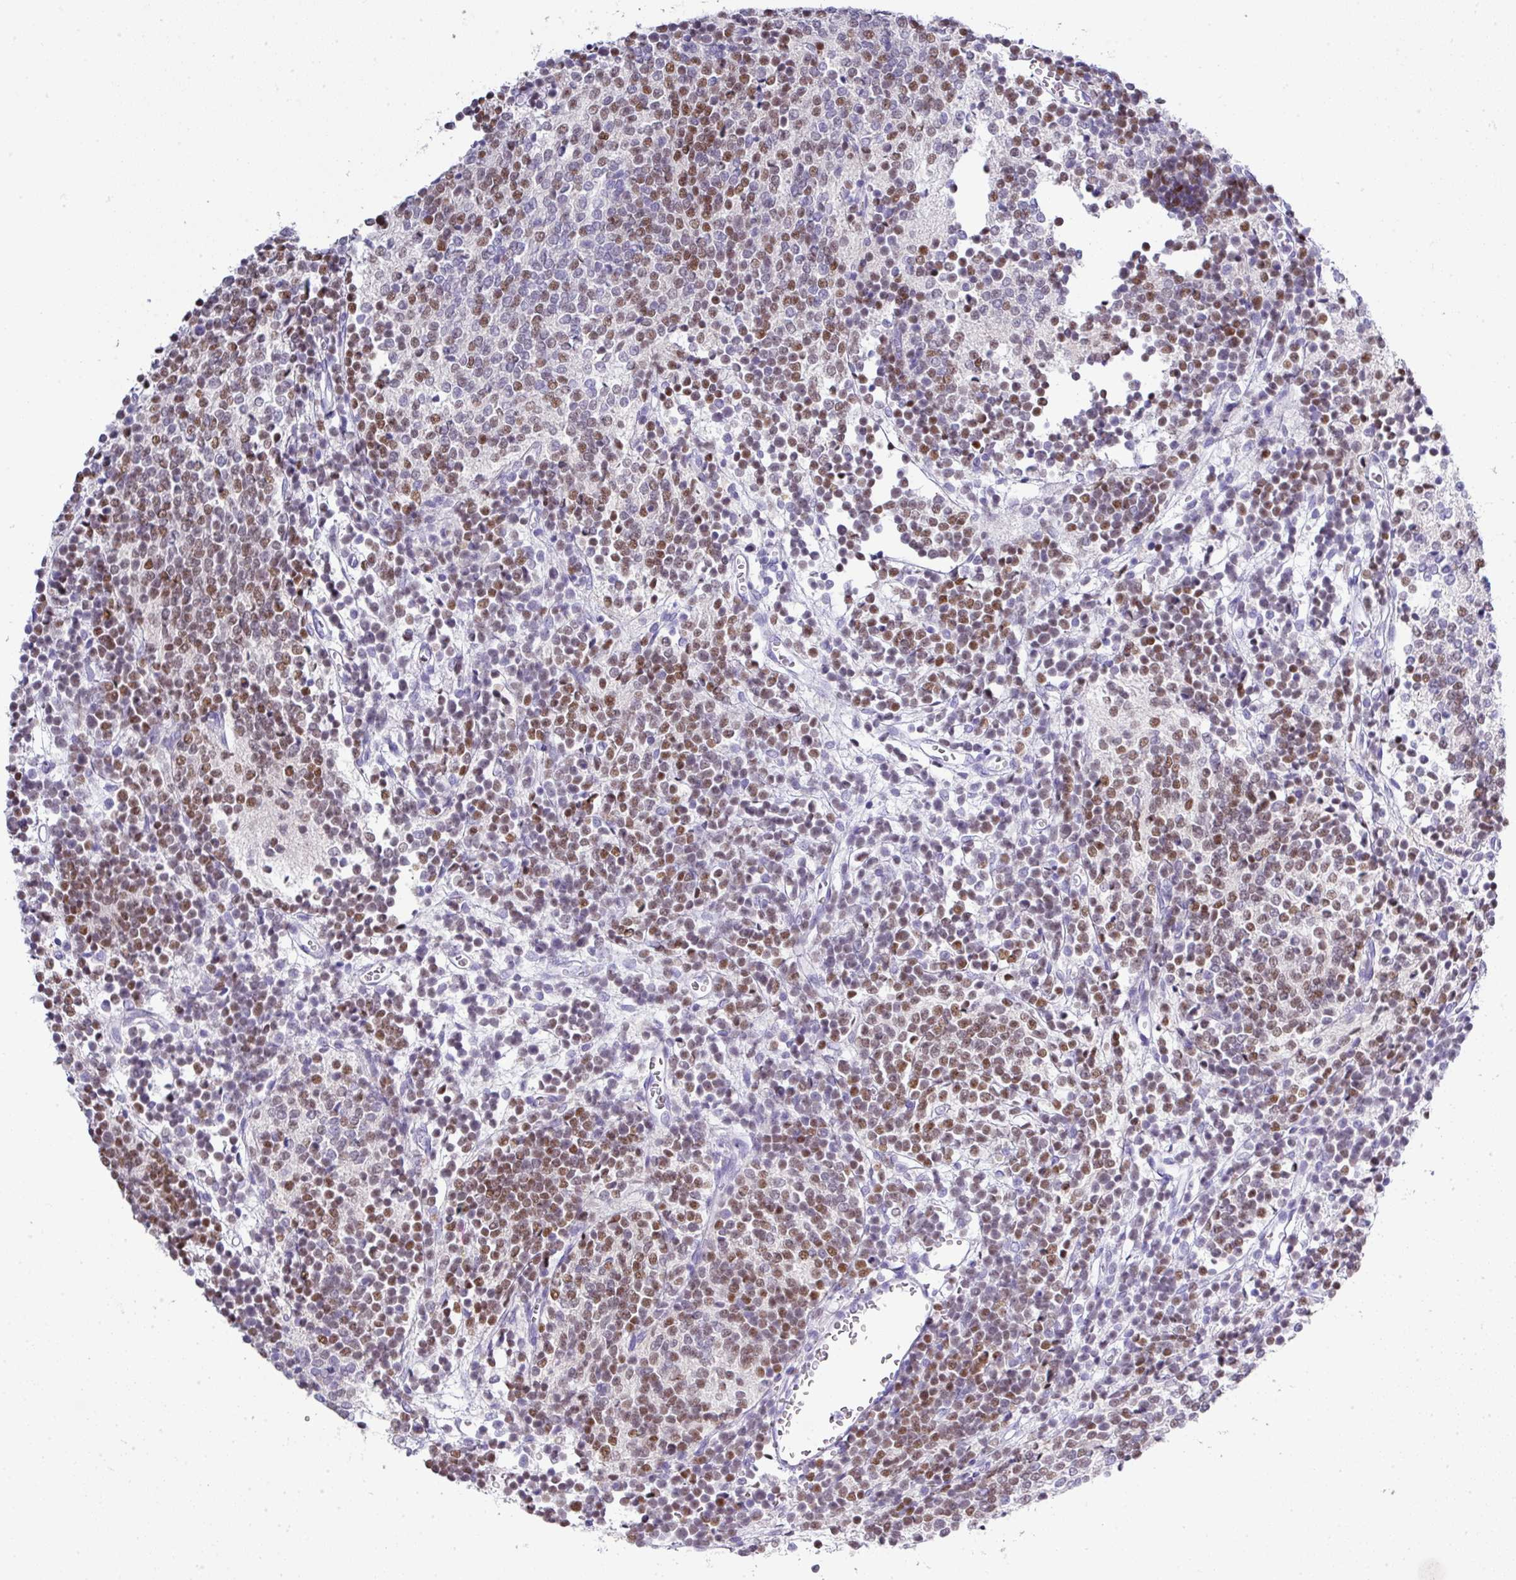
{"staining": {"intensity": "moderate", "quantity": "25%-75%", "location": "nuclear"}, "tissue": "glioma", "cell_type": "Tumor cells", "image_type": "cancer", "snomed": [{"axis": "morphology", "description": "Glioma, malignant, Low grade"}, {"axis": "topography", "description": "Brain"}], "caption": "Glioma stained with a brown dye shows moderate nuclear positive expression in about 25%-75% of tumor cells.", "gene": "BCL11A", "patient": {"sex": "female", "age": 1}}